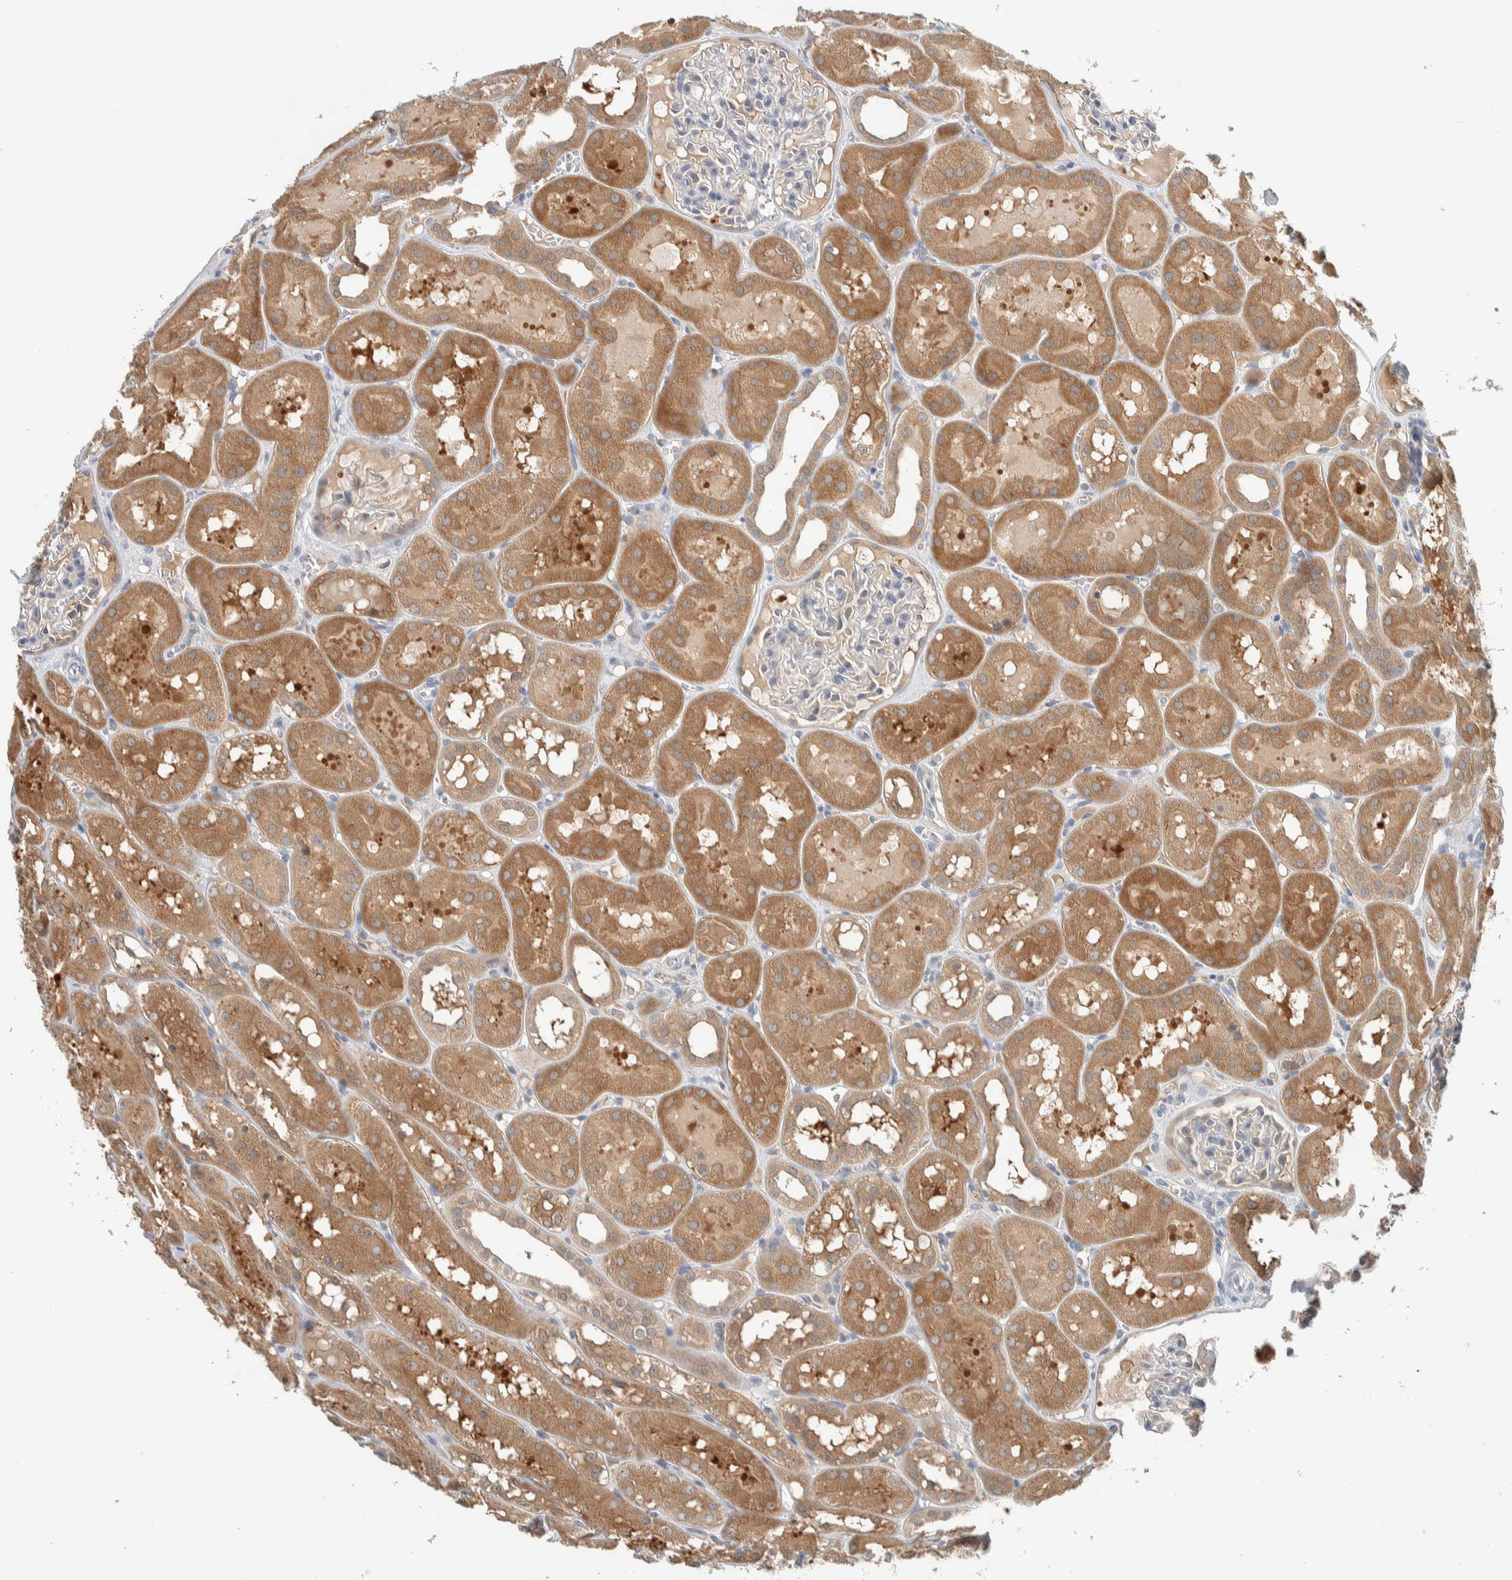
{"staining": {"intensity": "negative", "quantity": "none", "location": "none"}, "tissue": "kidney", "cell_type": "Cells in glomeruli", "image_type": "normal", "snomed": [{"axis": "morphology", "description": "Normal tissue, NOS"}, {"axis": "topography", "description": "Kidney"}, {"axis": "topography", "description": "Urinary bladder"}], "caption": "Immunohistochemical staining of benign kidney reveals no significant expression in cells in glomeruli. The staining was performed using DAB (3,3'-diaminobenzidine) to visualize the protein expression in brown, while the nuclei were stained in blue with hematoxylin (Magnification: 20x).", "gene": "DEPTOR", "patient": {"sex": "male", "age": 16}}